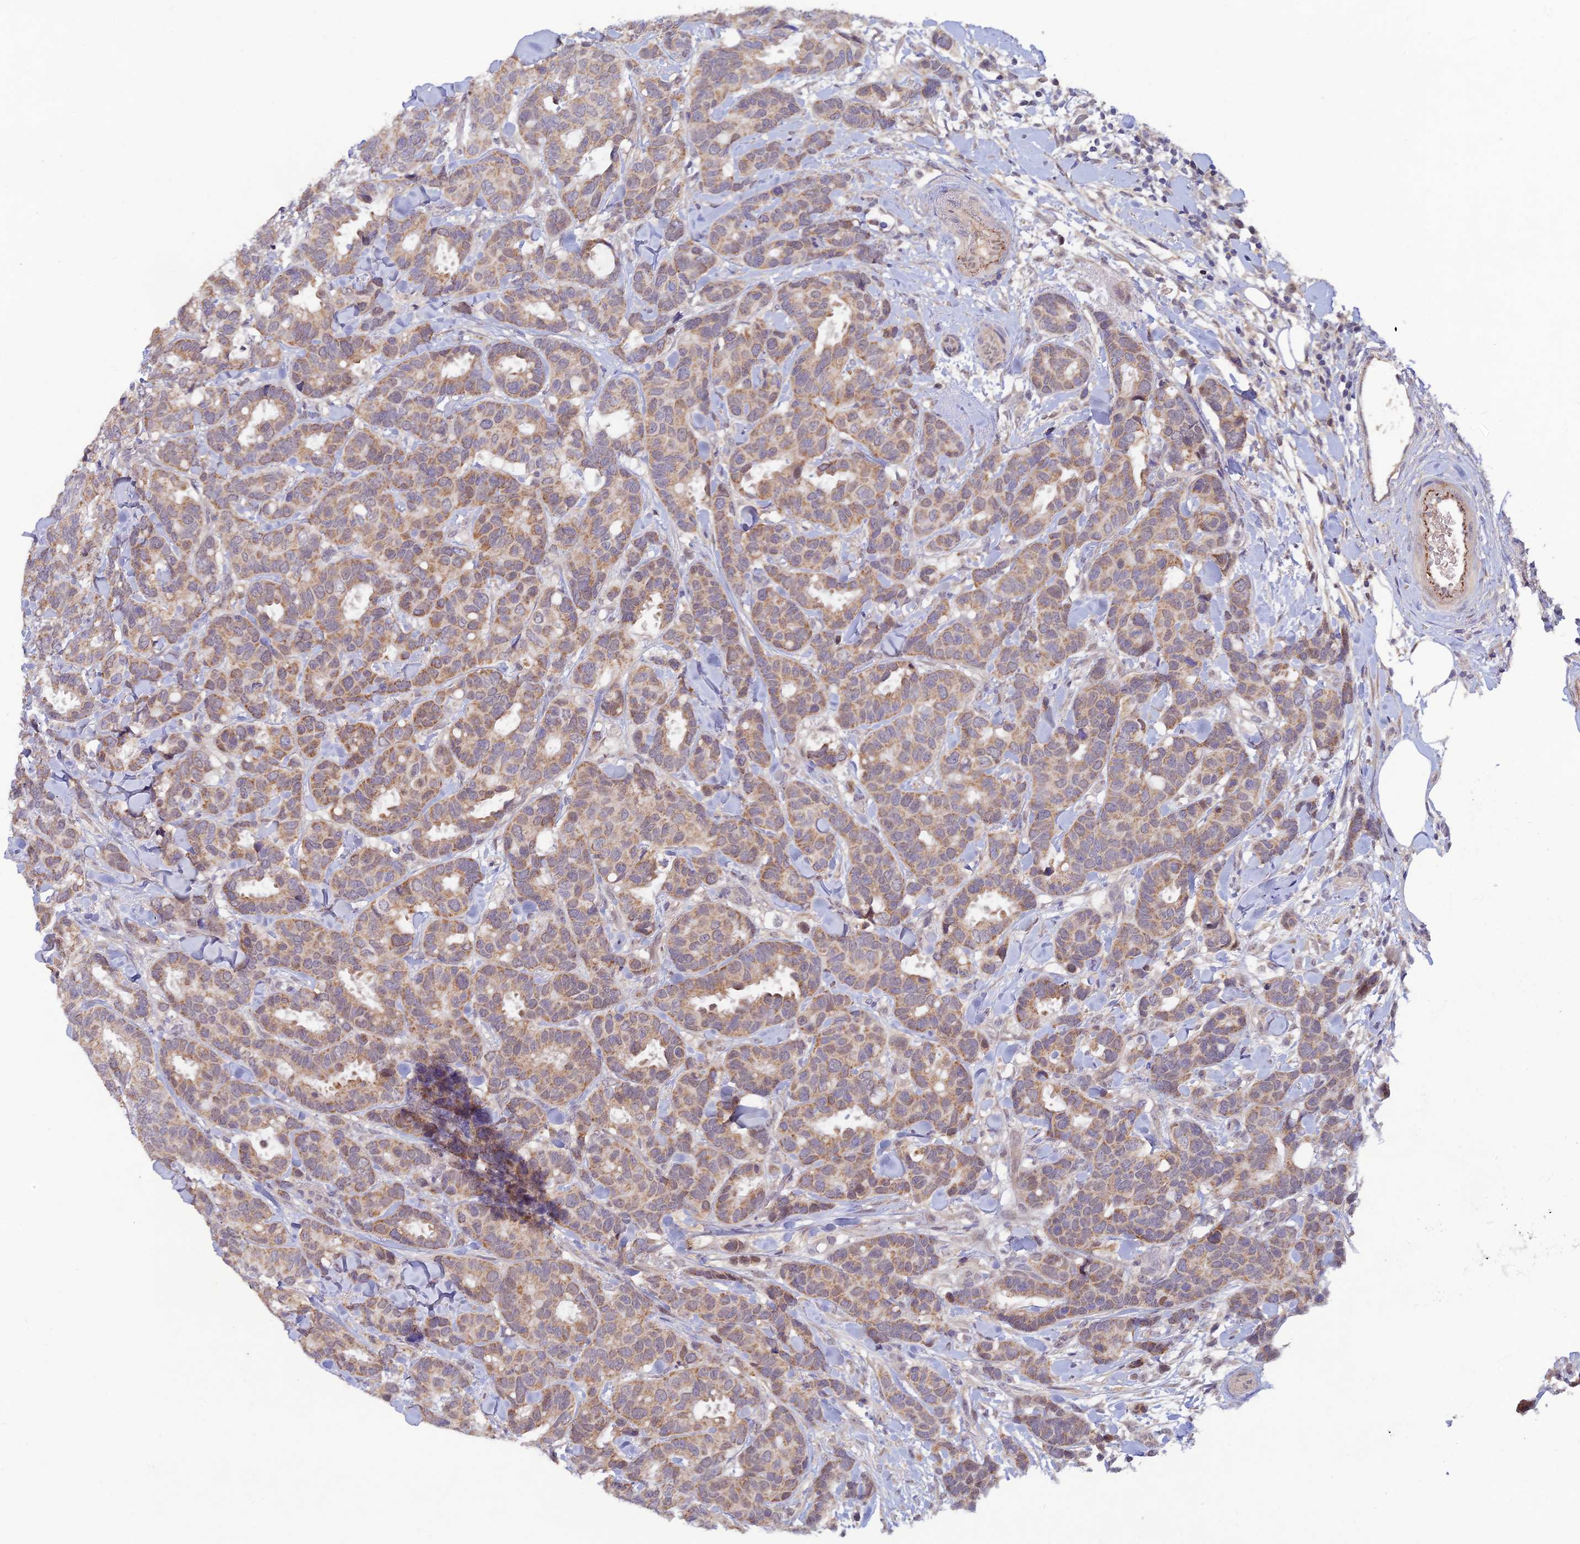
{"staining": {"intensity": "moderate", "quantity": ">75%", "location": "cytoplasmic/membranous"}, "tissue": "breast cancer", "cell_type": "Tumor cells", "image_type": "cancer", "snomed": [{"axis": "morphology", "description": "Normal tissue, NOS"}, {"axis": "morphology", "description": "Duct carcinoma"}, {"axis": "topography", "description": "Breast"}], "caption": "Protein expression analysis of breast invasive ductal carcinoma exhibits moderate cytoplasmic/membranous positivity in about >75% of tumor cells. (DAB (3,3'-diaminobenzidine) IHC with brightfield microscopy, high magnification).", "gene": "FASTKD5", "patient": {"sex": "female", "age": 87}}